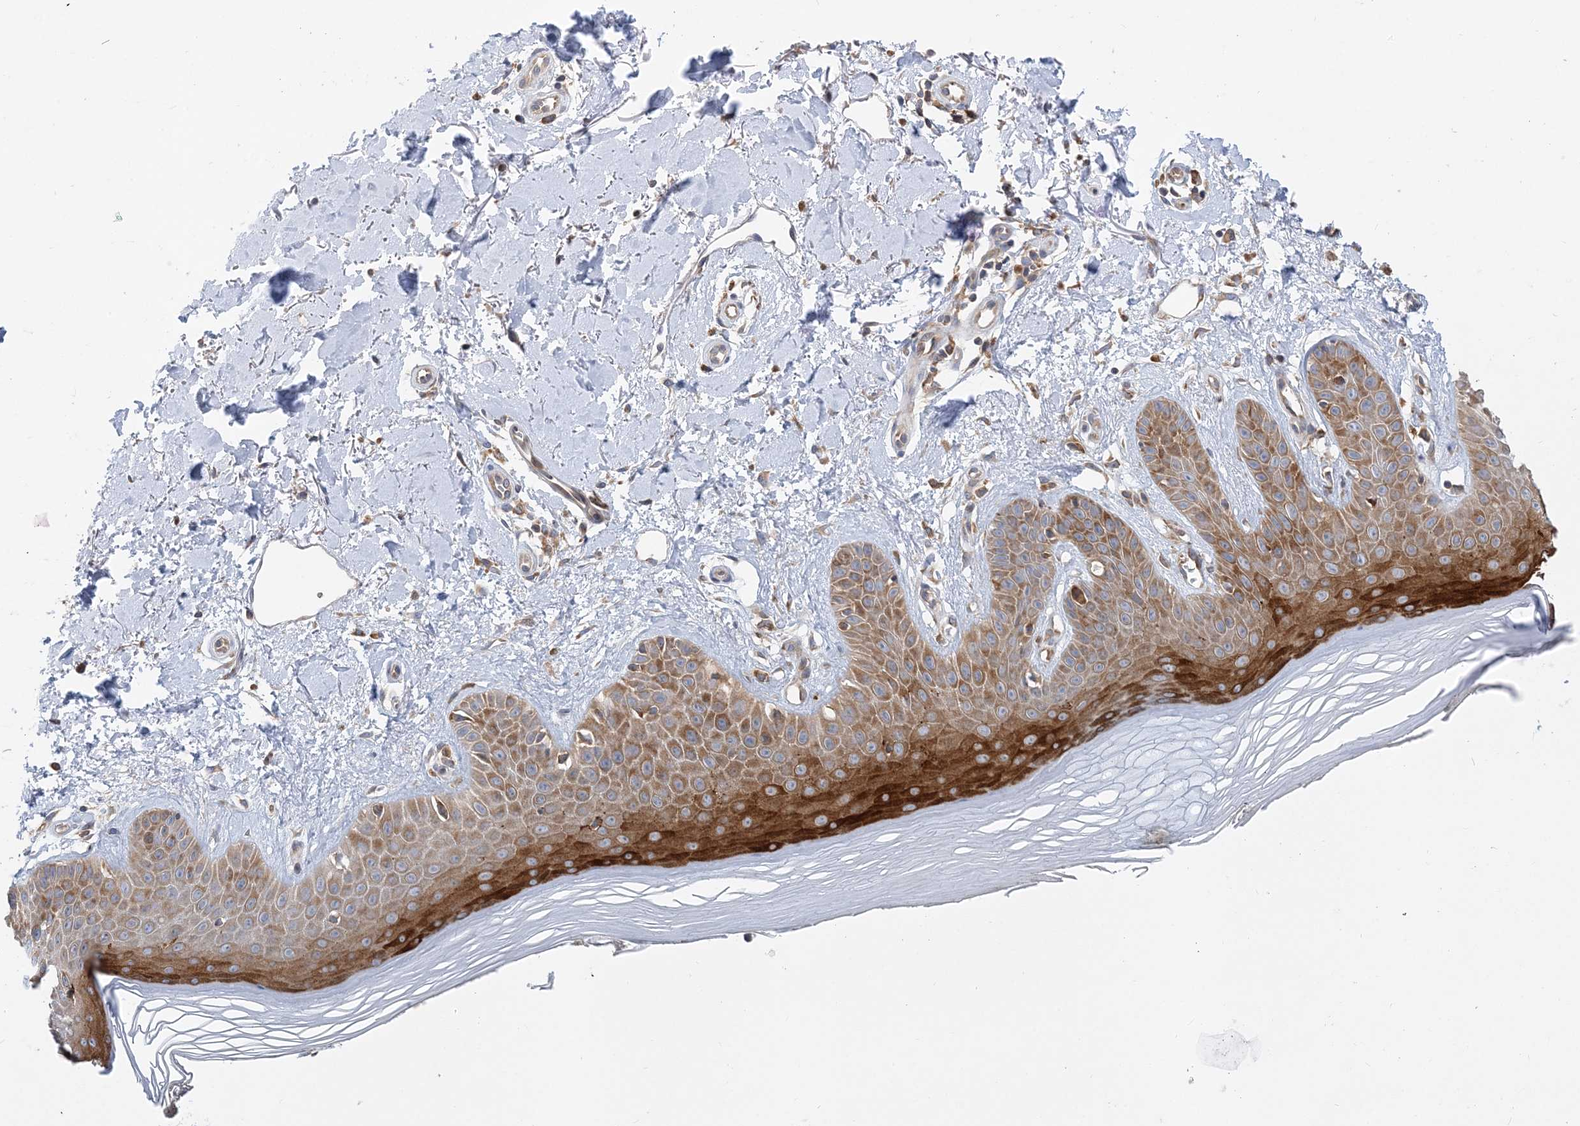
{"staining": {"intensity": "moderate", "quantity": ">75%", "location": "cytoplasmic/membranous"}, "tissue": "skin", "cell_type": "Fibroblasts", "image_type": "normal", "snomed": [{"axis": "morphology", "description": "Normal tissue, NOS"}, {"axis": "topography", "description": "Skin"}], "caption": "About >75% of fibroblasts in unremarkable skin display moderate cytoplasmic/membranous protein staining as visualized by brown immunohistochemical staining.", "gene": "LARP4B", "patient": {"sex": "female", "age": 64}}